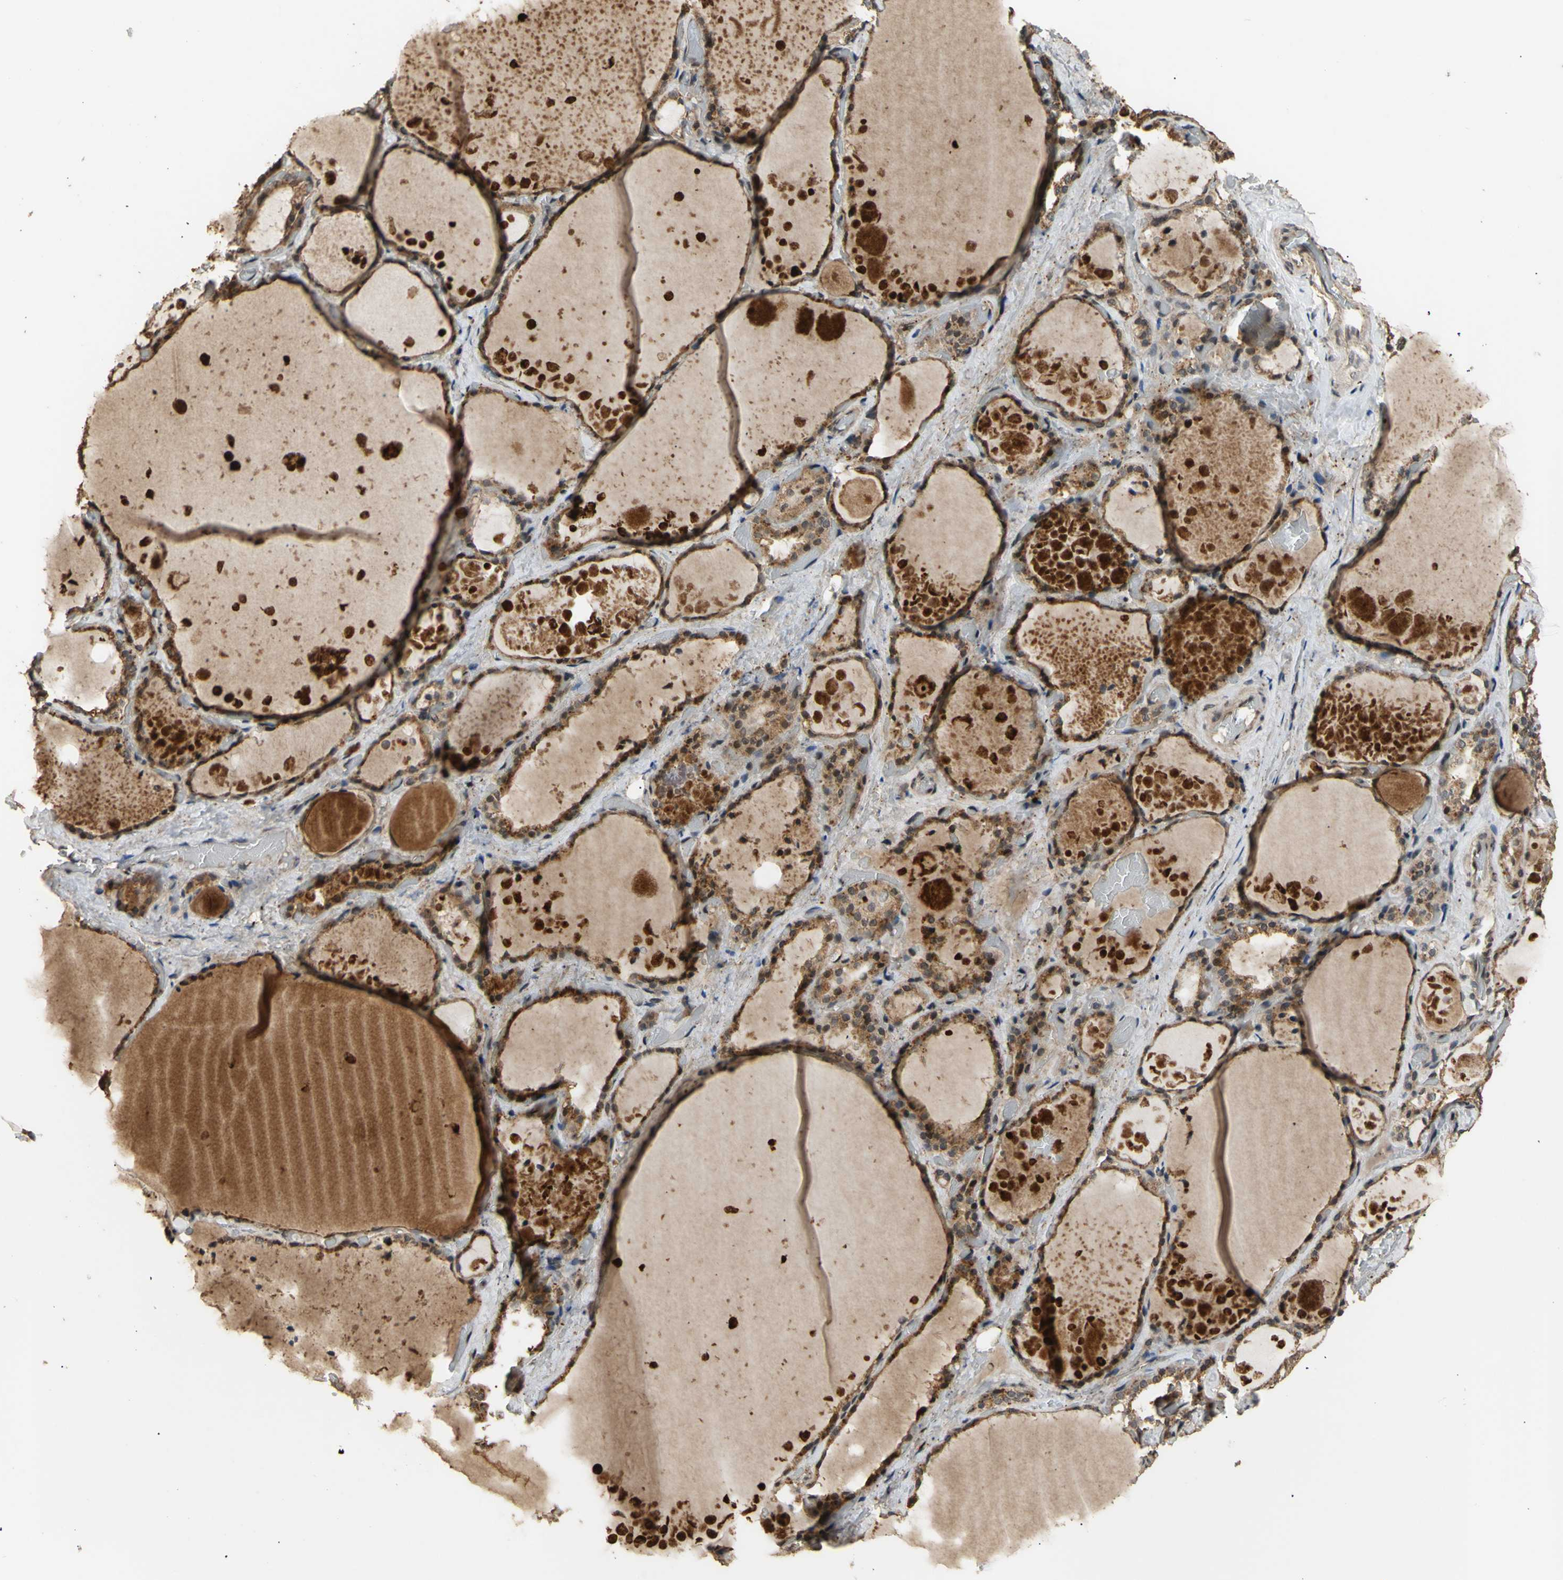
{"staining": {"intensity": "moderate", "quantity": ">75%", "location": "cytoplasmic/membranous,nuclear"}, "tissue": "thyroid gland", "cell_type": "Glandular cells", "image_type": "normal", "snomed": [{"axis": "morphology", "description": "Normal tissue, NOS"}, {"axis": "topography", "description": "Thyroid gland"}], "caption": "Glandular cells demonstrate medium levels of moderate cytoplasmic/membranous,nuclear expression in about >75% of cells in normal thyroid gland.", "gene": "GTF2E2", "patient": {"sex": "male", "age": 61}}